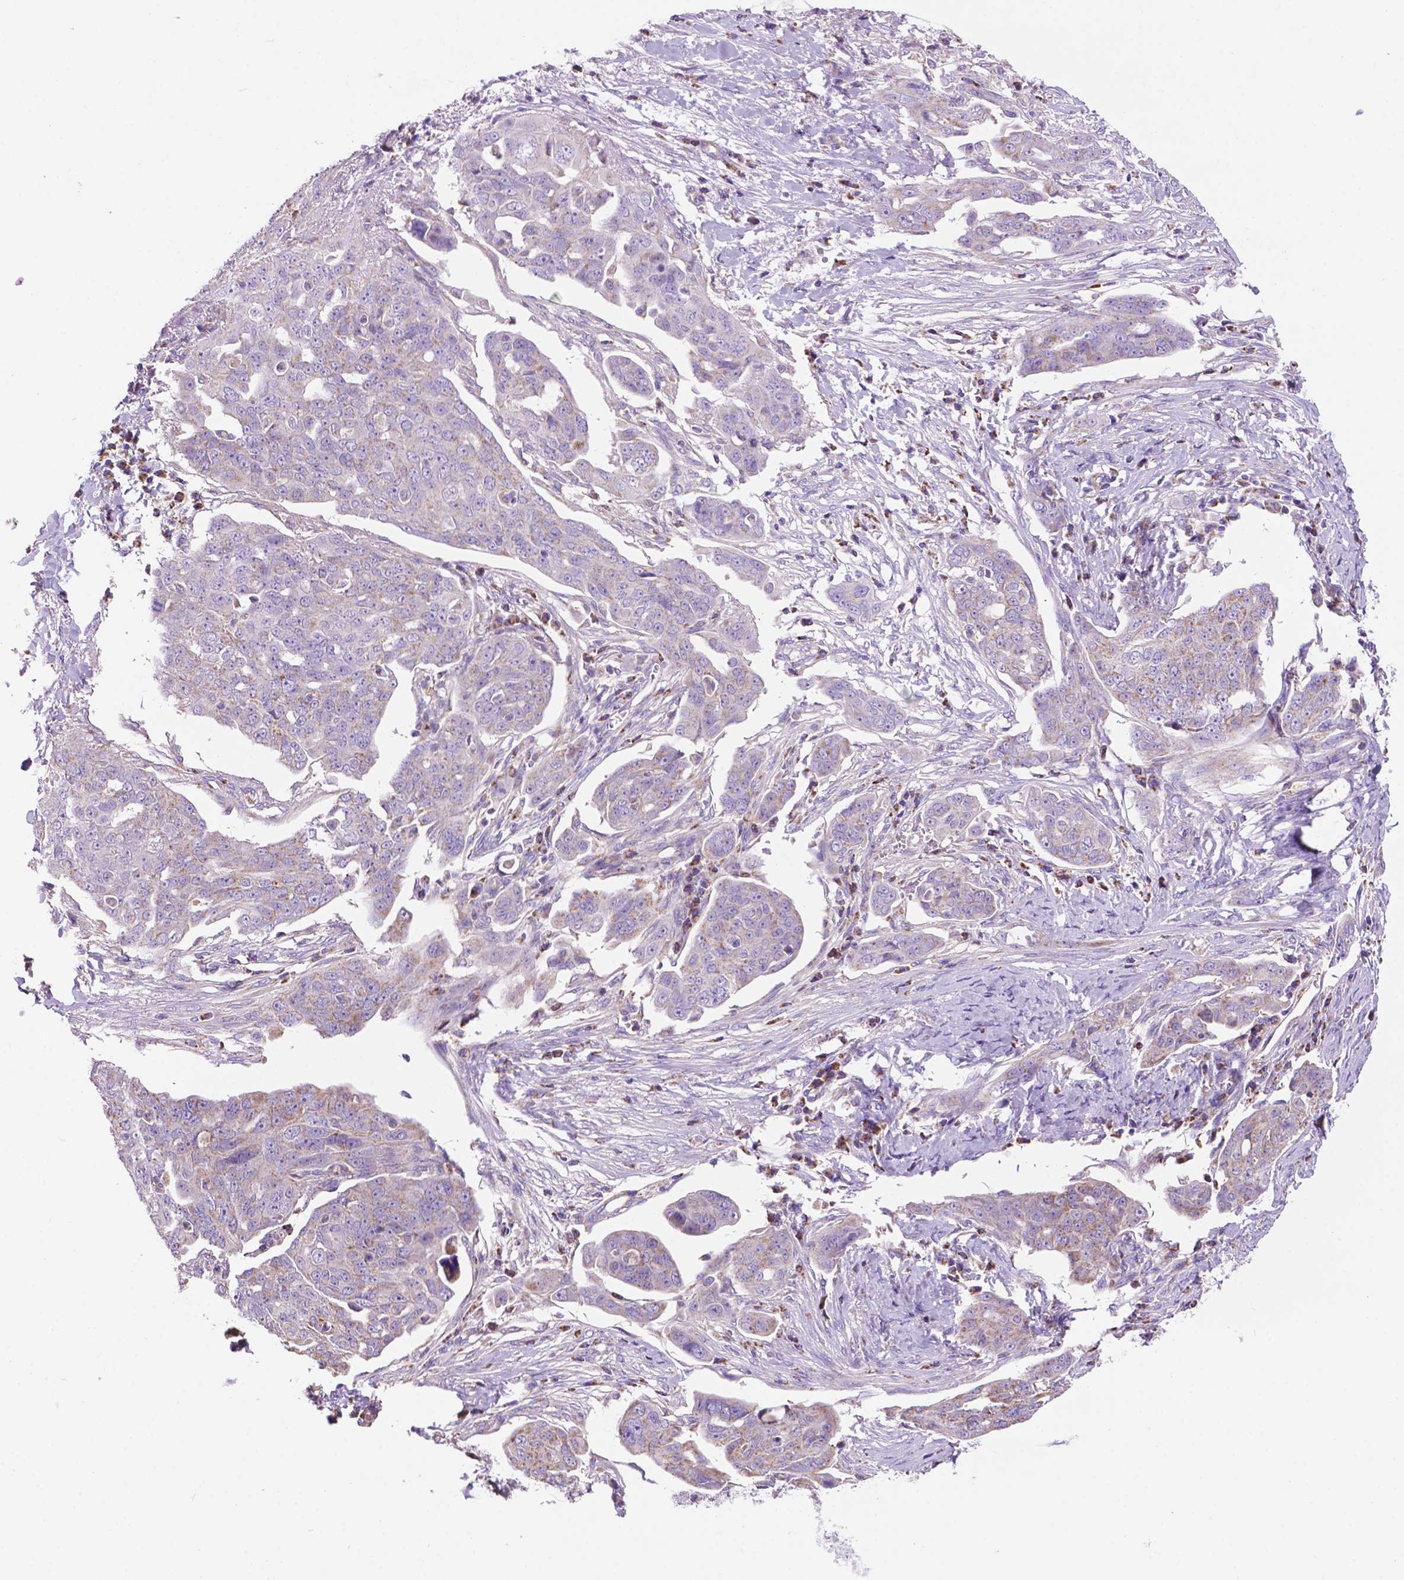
{"staining": {"intensity": "weak", "quantity": "25%-75%", "location": "cytoplasmic/membranous"}, "tissue": "ovarian cancer", "cell_type": "Tumor cells", "image_type": "cancer", "snomed": [{"axis": "morphology", "description": "Carcinoma, endometroid"}, {"axis": "topography", "description": "Ovary"}], "caption": "Ovarian endometroid carcinoma stained for a protein (brown) displays weak cytoplasmic/membranous positive staining in about 25%-75% of tumor cells.", "gene": "PHYHIP", "patient": {"sex": "female", "age": 70}}